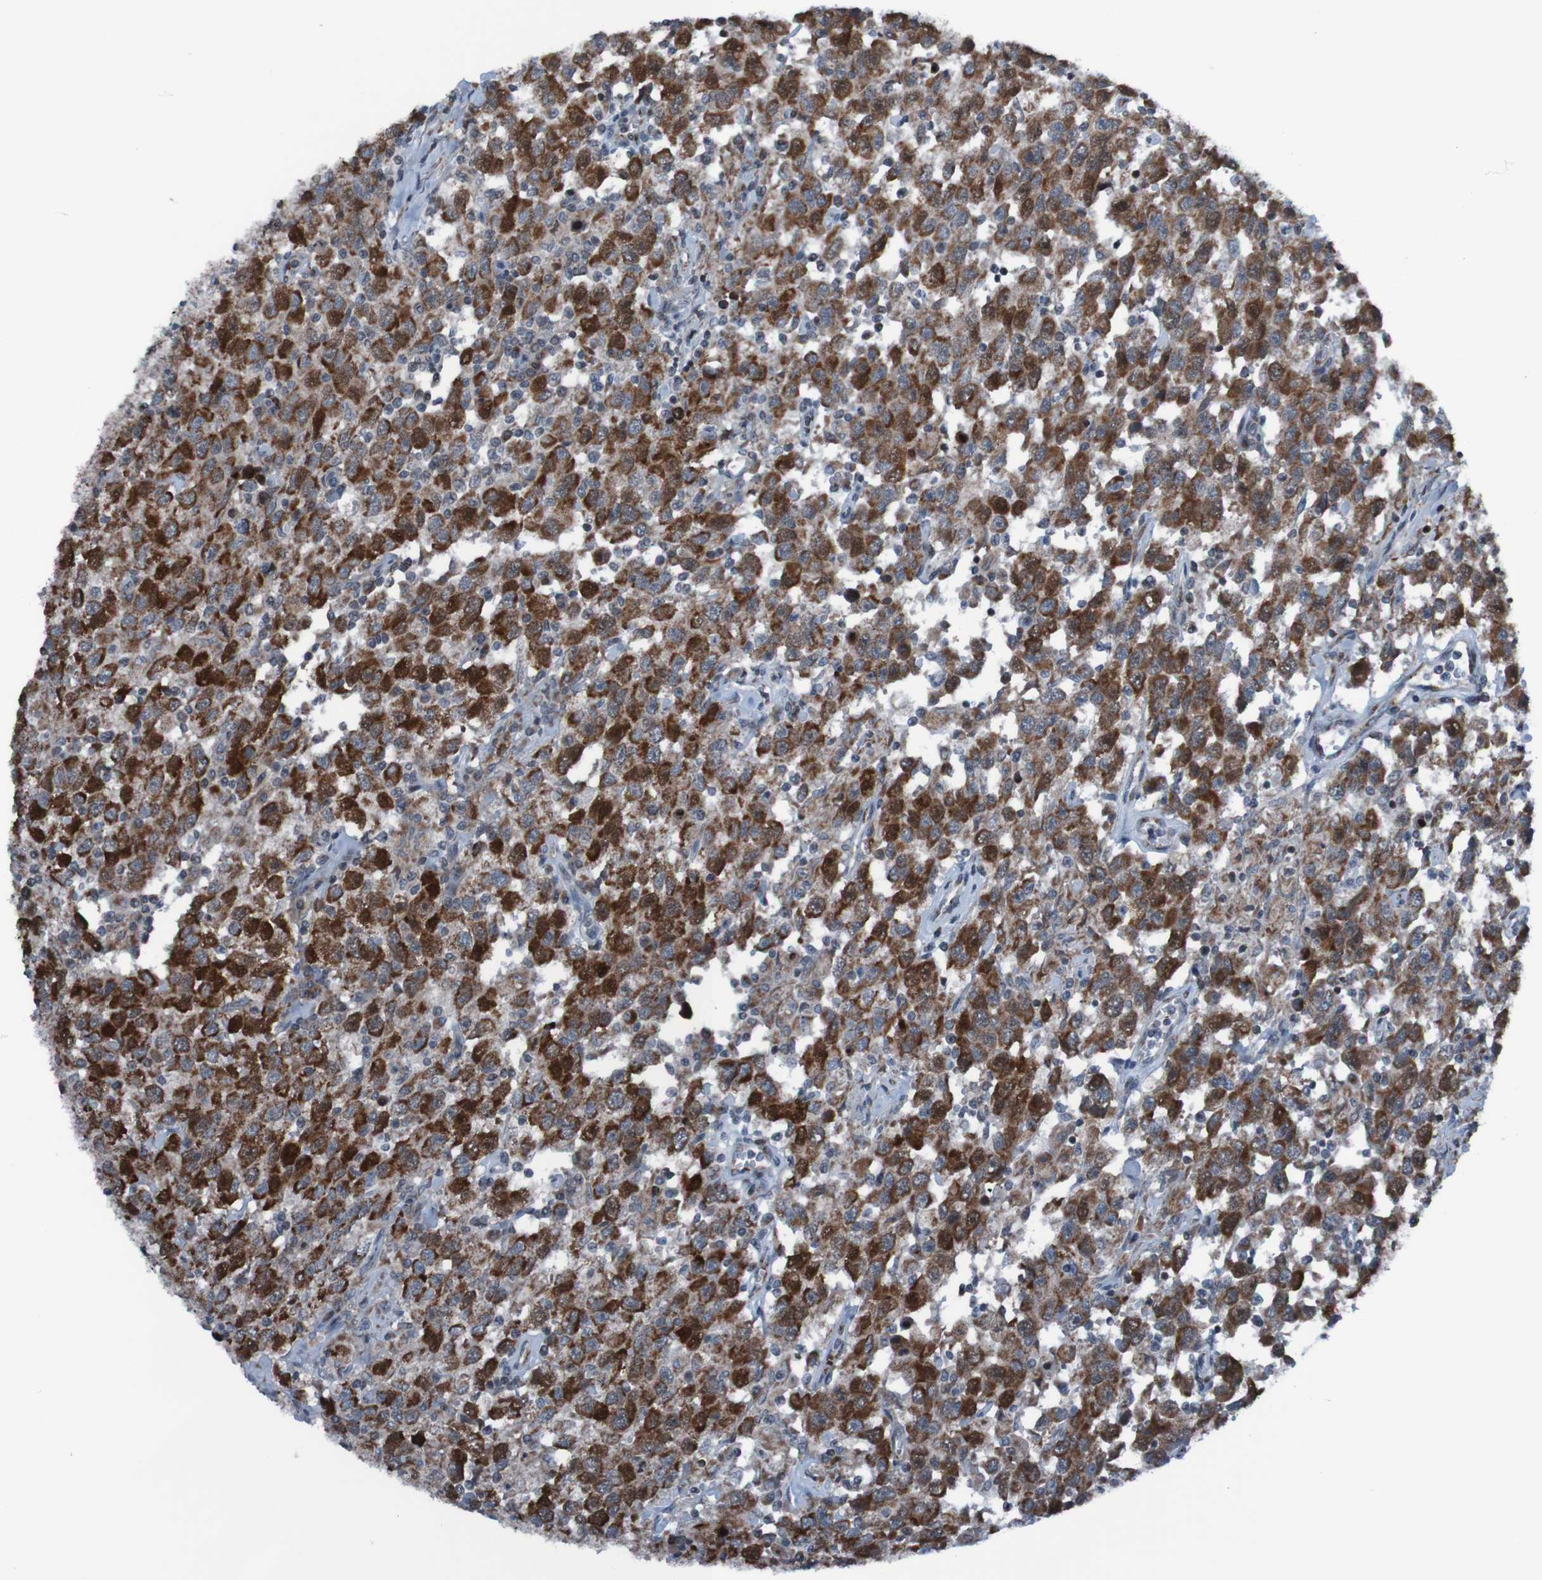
{"staining": {"intensity": "strong", "quantity": ">75%", "location": "cytoplasmic/membranous,nuclear"}, "tissue": "testis cancer", "cell_type": "Tumor cells", "image_type": "cancer", "snomed": [{"axis": "morphology", "description": "Seminoma, NOS"}, {"axis": "topography", "description": "Testis"}], "caption": "Strong cytoplasmic/membranous and nuclear staining is present in approximately >75% of tumor cells in testis cancer (seminoma). (Brightfield microscopy of DAB IHC at high magnification).", "gene": "UNG", "patient": {"sex": "male", "age": 41}}